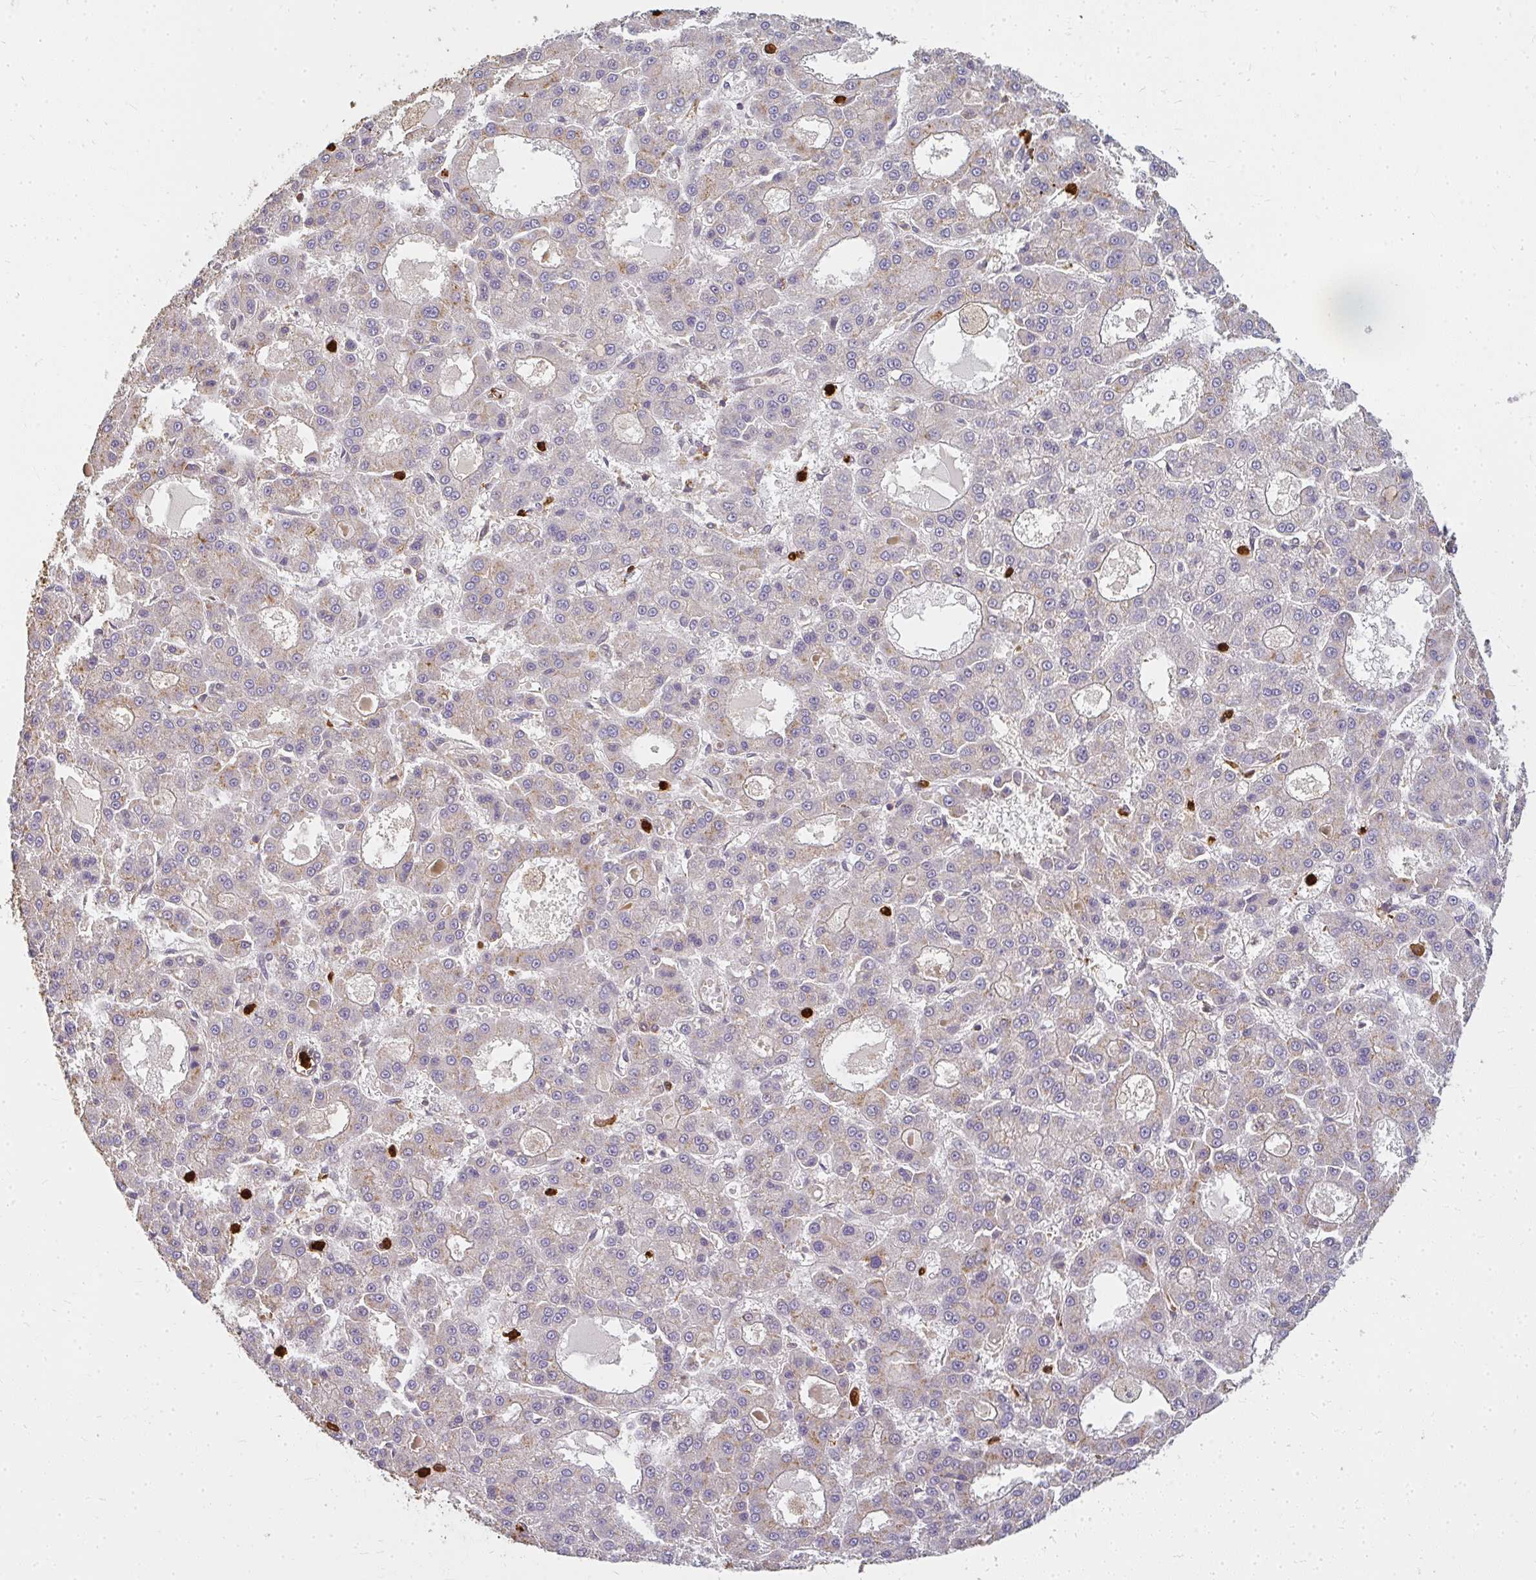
{"staining": {"intensity": "negative", "quantity": "none", "location": "none"}, "tissue": "liver cancer", "cell_type": "Tumor cells", "image_type": "cancer", "snomed": [{"axis": "morphology", "description": "Carcinoma, Hepatocellular, NOS"}, {"axis": "topography", "description": "Liver"}], "caption": "Liver cancer stained for a protein using immunohistochemistry (IHC) reveals no expression tumor cells.", "gene": "CNTRL", "patient": {"sex": "male", "age": 70}}